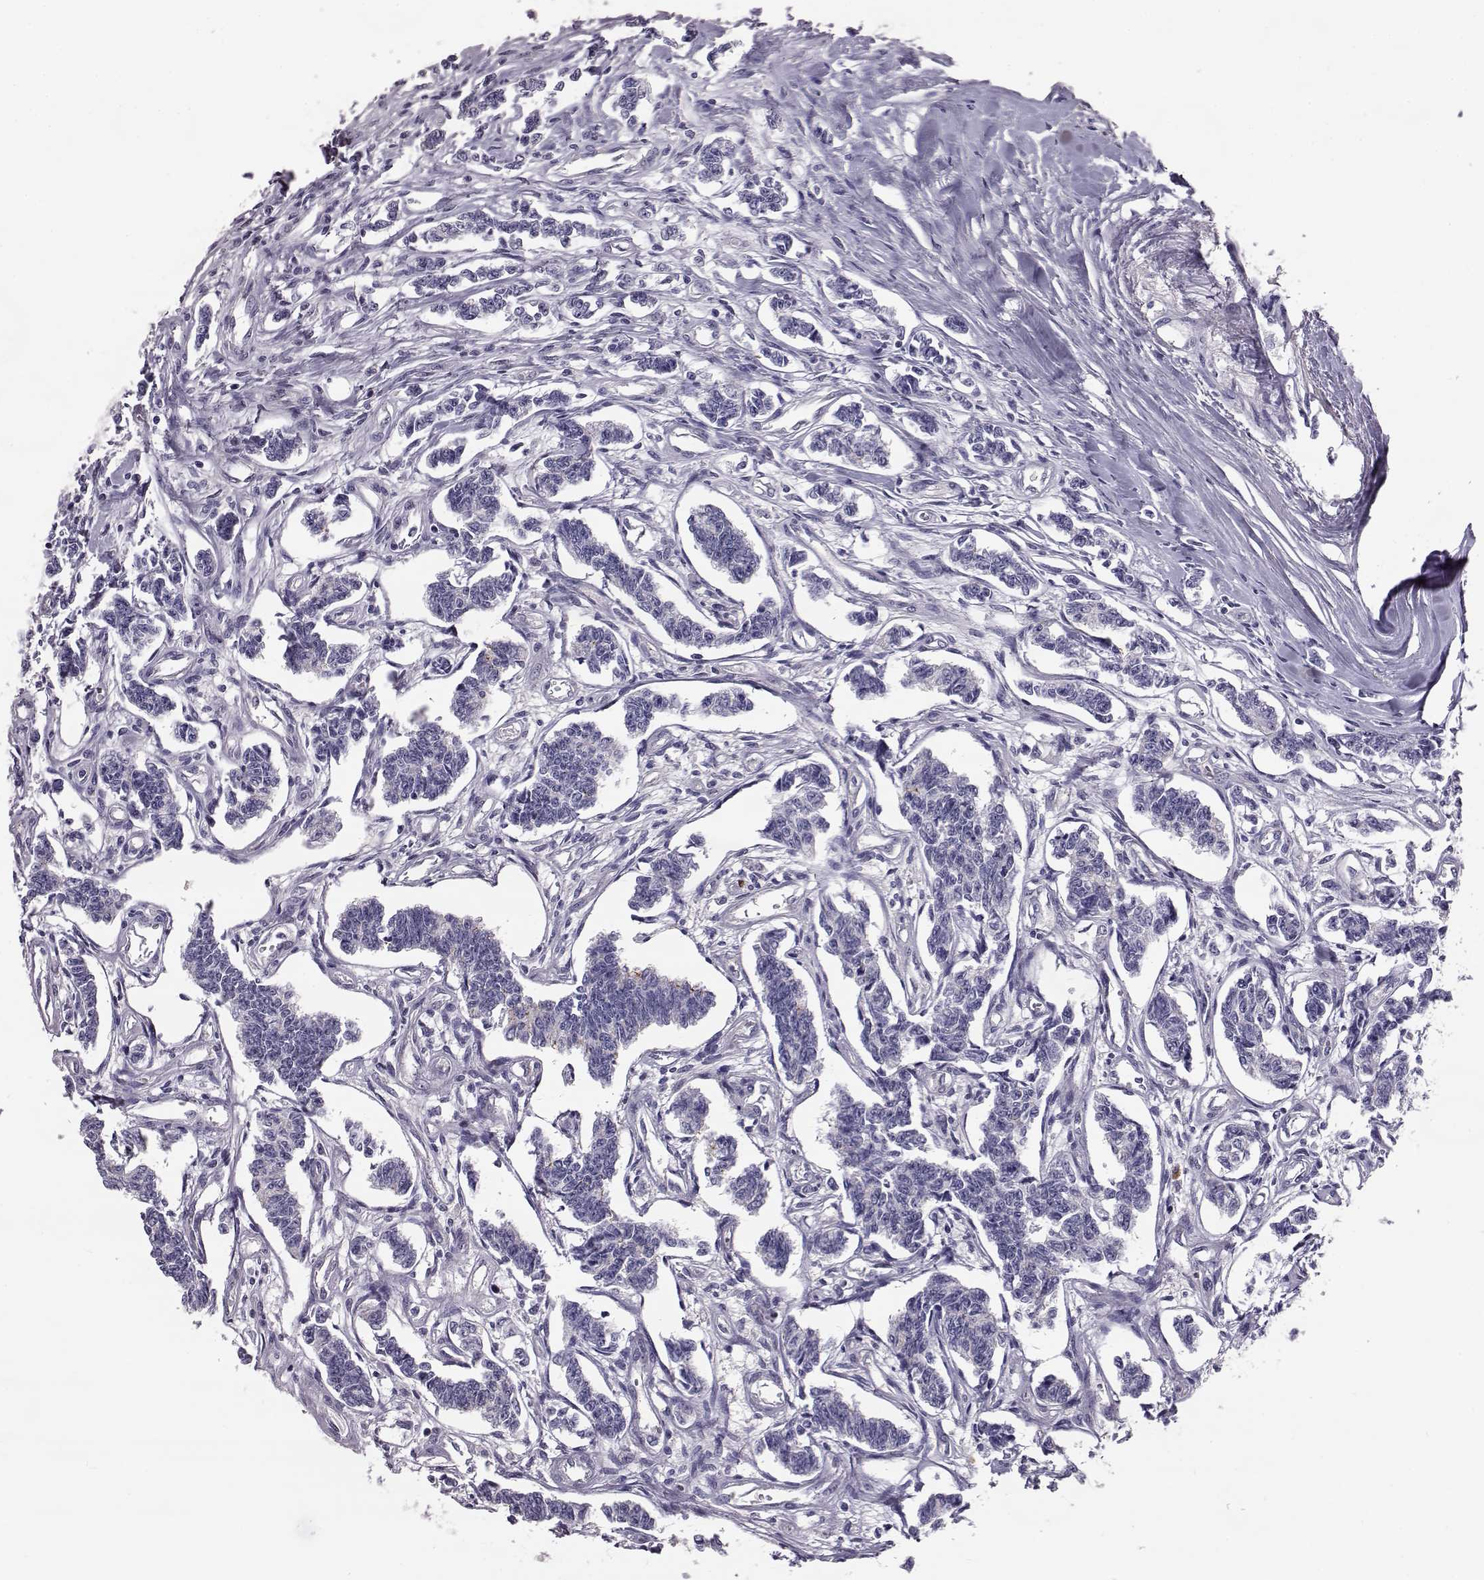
{"staining": {"intensity": "negative", "quantity": "none", "location": "none"}, "tissue": "carcinoid", "cell_type": "Tumor cells", "image_type": "cancer", "snomed": [{"axis": "morphology", "description": "Carcinoid, malignant, NOS"}, {"axis": "topography", "description": "Kidney"}], "caption": "IHC micrograph of neoplastic tissue: carcinoid stained with DAB (3,3'-diaminobenzidine) demonstrates no significant protein expression in tumor cells.", "gene": "ADGRG5", "patient": {"sex": "female", "age": 41}}